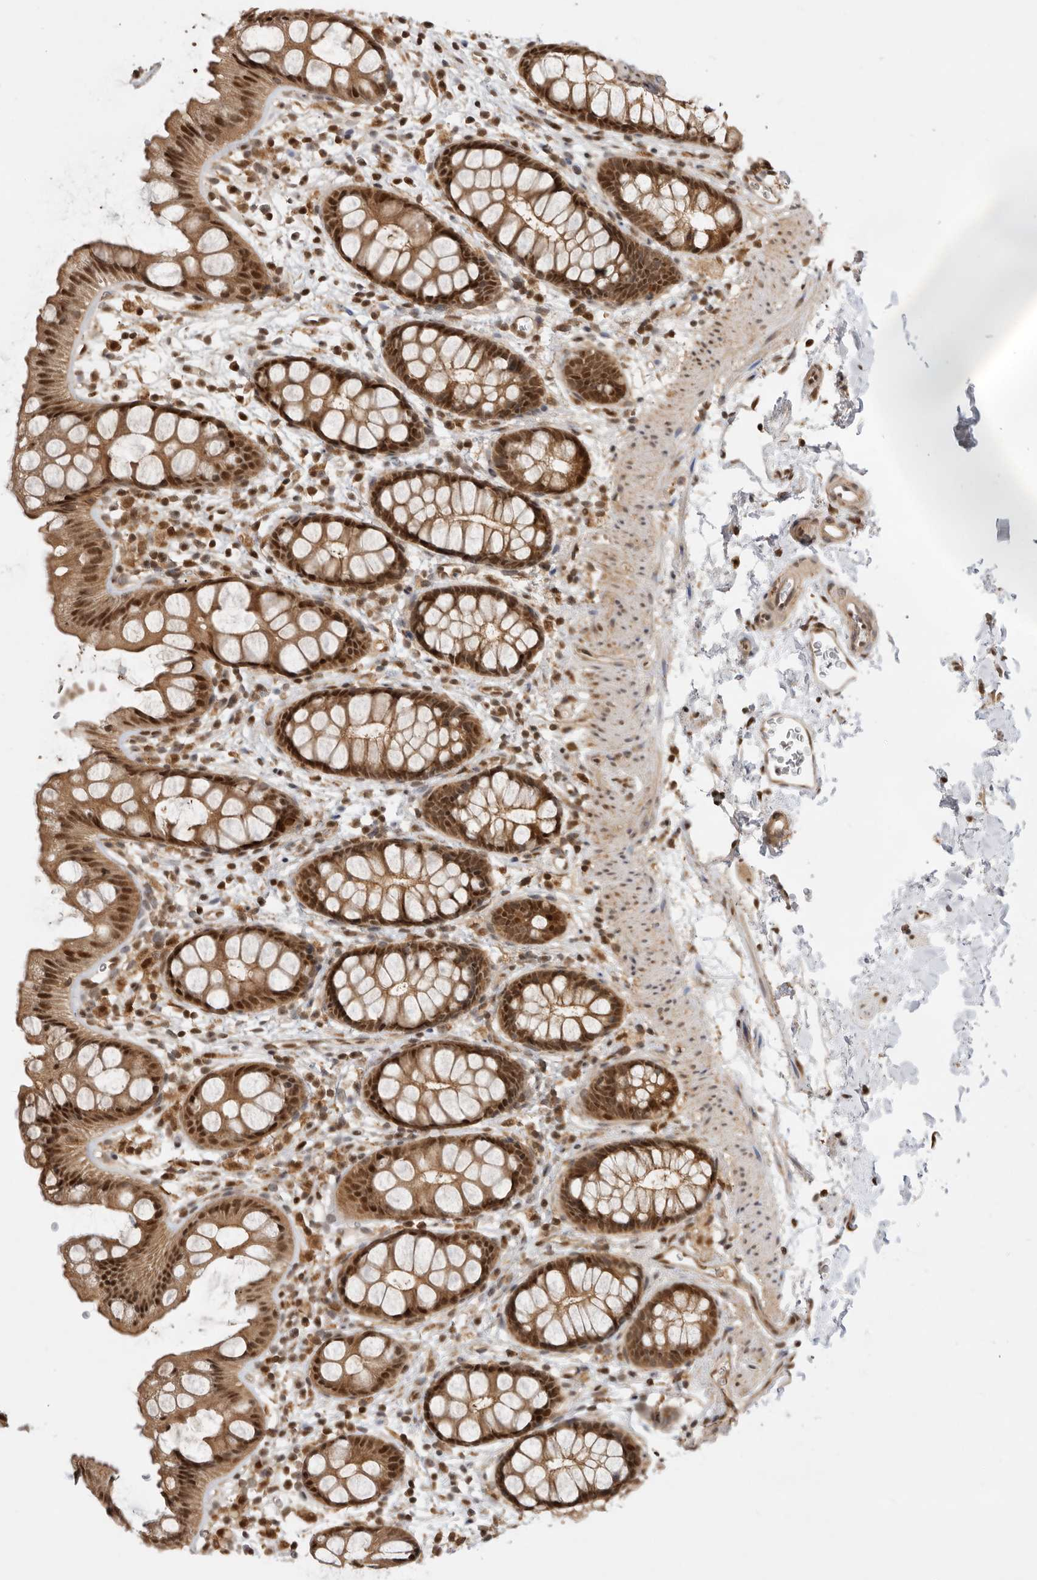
{"staining": {"intensity": "strong", "quantity": ">75%", "location": "cytoplasmic/membranous,nuclear"}, "tissue": "rectum", "cell_type": "Glandular cells", "image_type": "normal", "snomed": [{"axis": "morphology", "description": "Normal tissue, NOS"}, {"axis": "topography", "description": "Rectum"}], "caption": "A brown stain shows strong cytoplasmic/membranous,nuclear staining of a protein in glandular cells of benign rectum. Using DAB (brown) and hematoxylin (blue) stains, captured at high magnification using brightfield microscopy.", "gene": "ADPRS", "patient": {"sex": "female", "age": 65}}